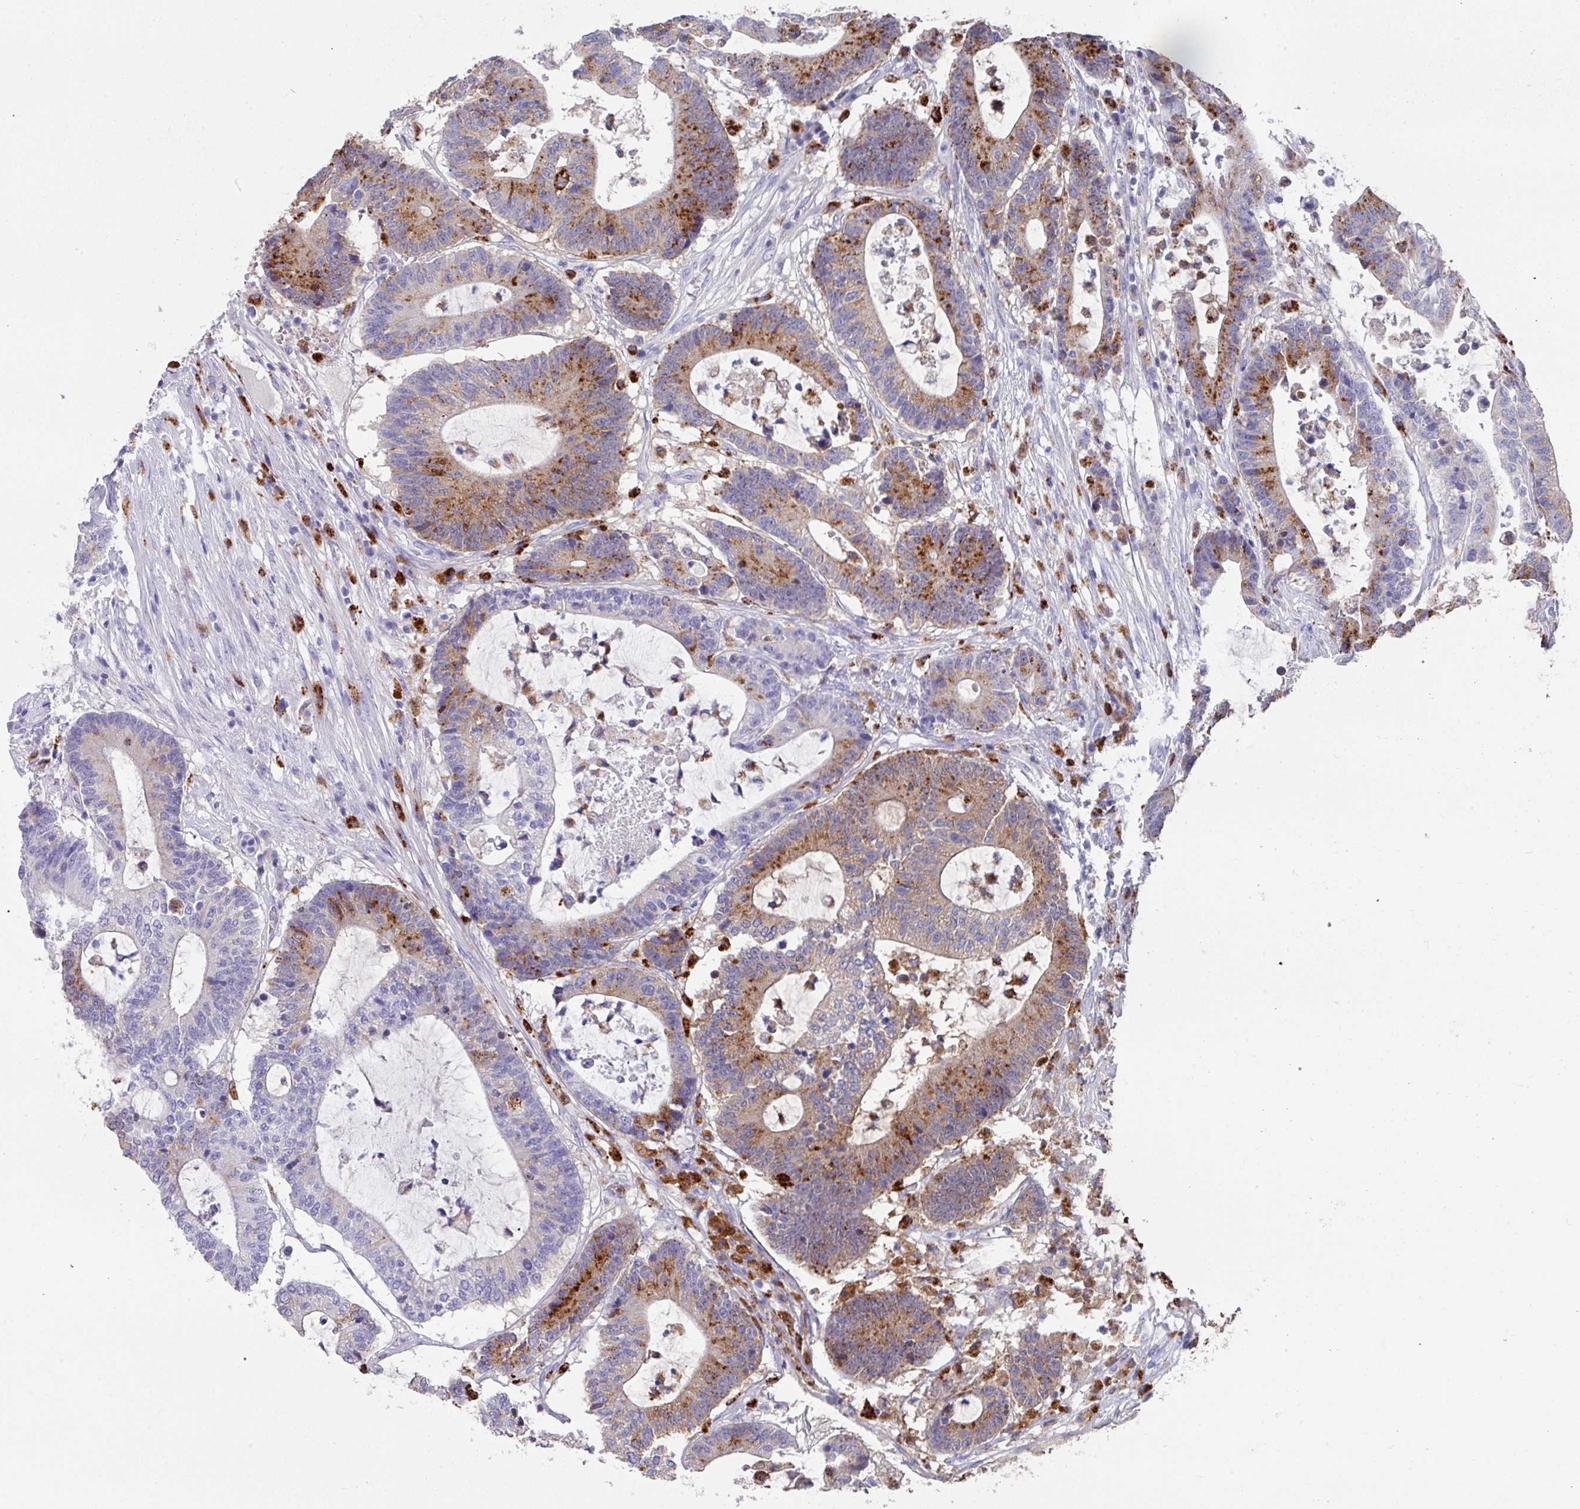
{"staining": {"intensity": "moderate", "quantity": "25%-75%", "location": "cytoplasmic/membranous"}, "tissue": "colorectal cancer", "cell_type": "Tumor cells", "image_type": "cancer", "snomed": [{"axis": "morphology", "description": "Adenocarcinoma, NOS"}, {"axis": "topography", "description": "Colon"}], "caption": "This histopathology image exhibits immunohistochemistry staining of colorectal cancer, with medium moderate cytoplasmic/membranous staining in approximately 25%-75% of tumor cells.", "gene": "CPVL", "patient": {"sex": "female", "age": 84}}